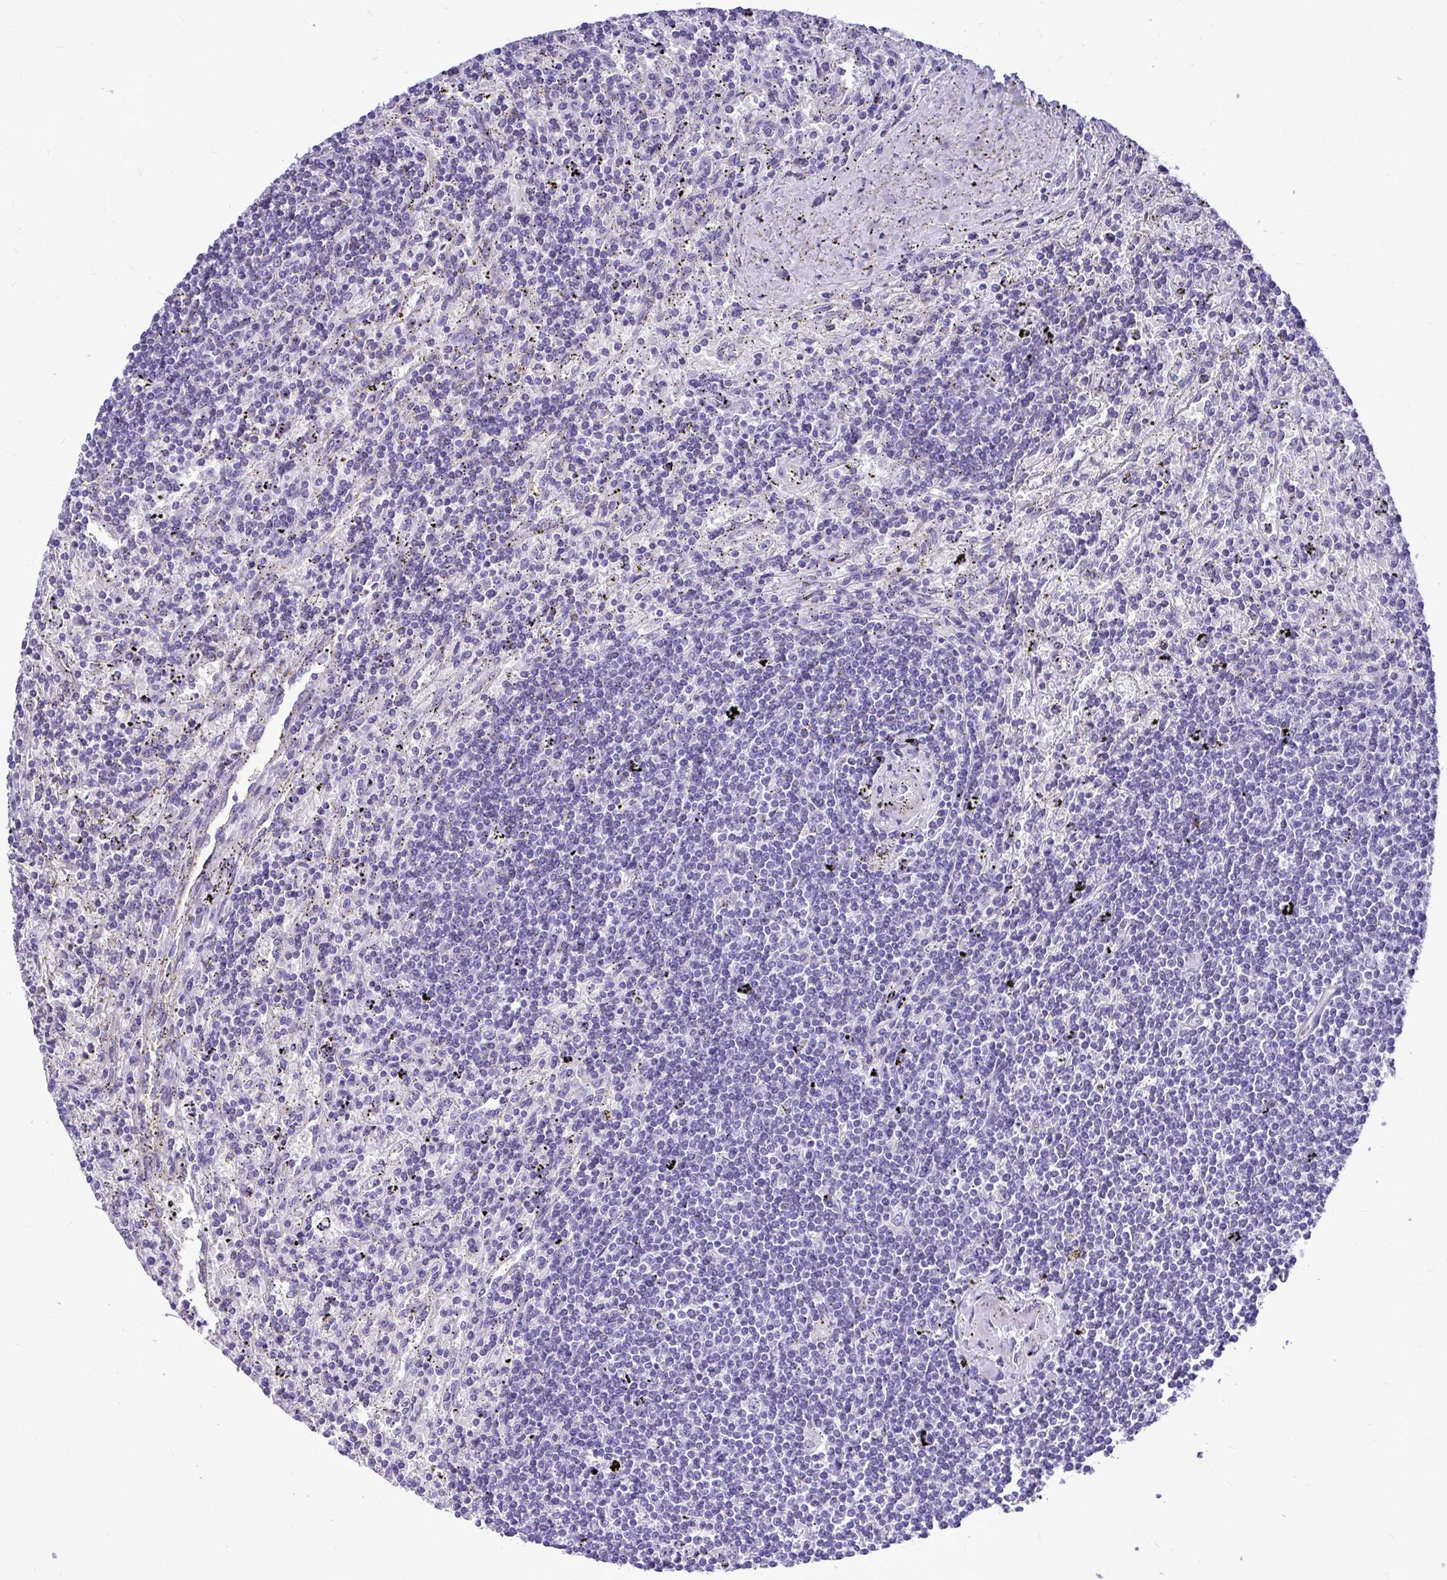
{"staining": {"intensity": "negative", "quantity": "none", "location": "none"}, "tissue": "lymphoma", "cell_type": "Tumor cells", "image_type": "cancer", "snomed": [{"axis": "morphology", "description": "Malignant lymphoma, non-Hodgkin's type, Low grade"}, {"axis": "topography", "description": "Spleen"}], "caption": "DAB (3,3'-diaminobenzidine) immunohistochemical staining of lymphoma exhibits no significant expression in tumor cells. (DAB (3,3'-diaminobenzidine) immunohistochemistry with hematoxylin counter stain).", "gene": "ABCG2", "patient": {"sex": "male", "age": 76}}